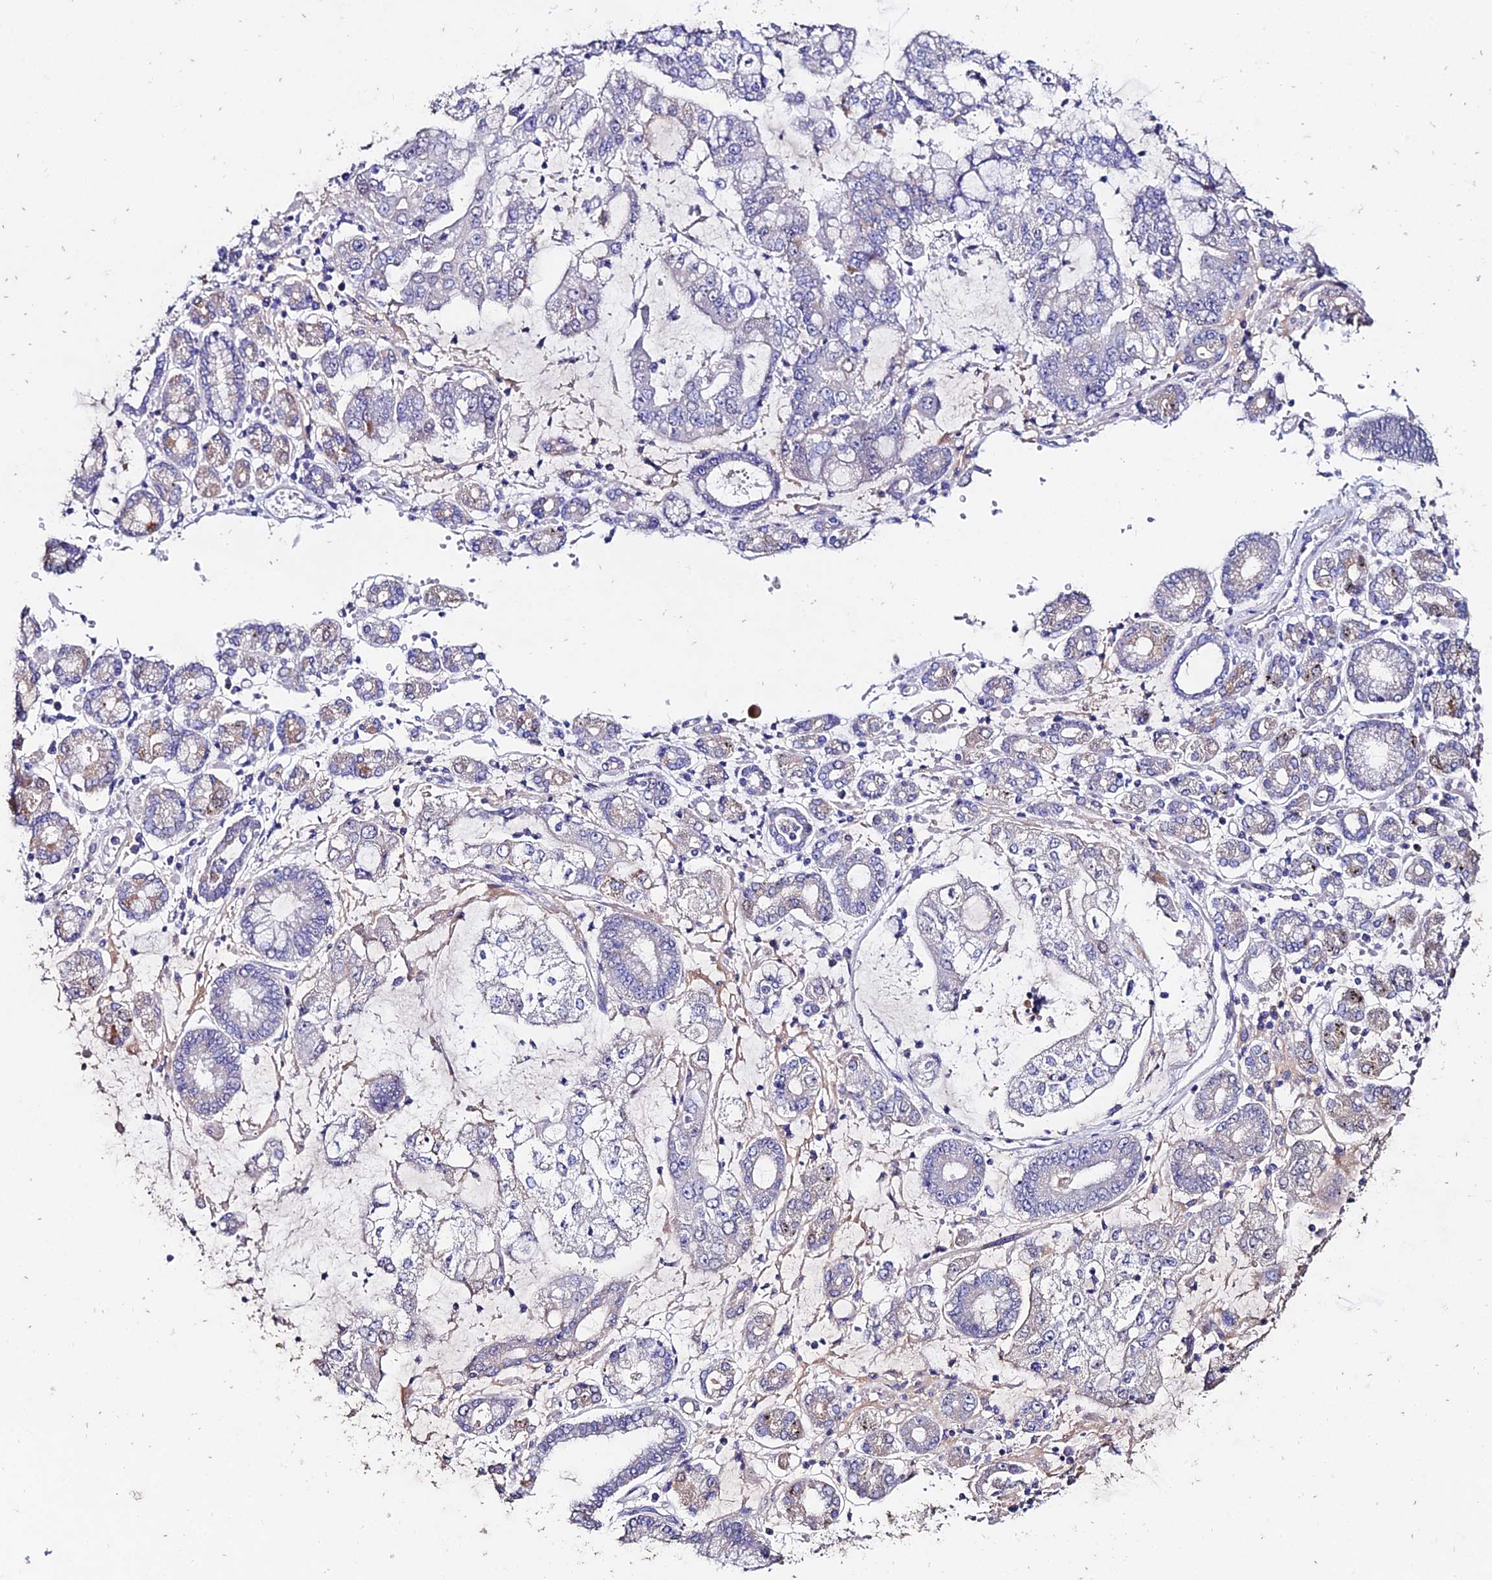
{"staining": {"intensity": "weak", "quantity": "<25%", "location": "cytoplasmic/membranous"}, "tissue": "stomach cancer", "cell_type": "Tumor cells", "image_type": "cancer", "snomed": [{"axis": "morphology", "description": "Adenocarcinoma, NOS"}, {"axis": "topography", "description": "Stomach"}], "caption": "Immunohistochemistry photomicrograph of neoplastic tissue: human stomach adenocarcinoma stained with DAB reveals no significant protein staining in tumor cells.", "gene": "ESRRG", "patient": {"sex": "male", "age": 76}}